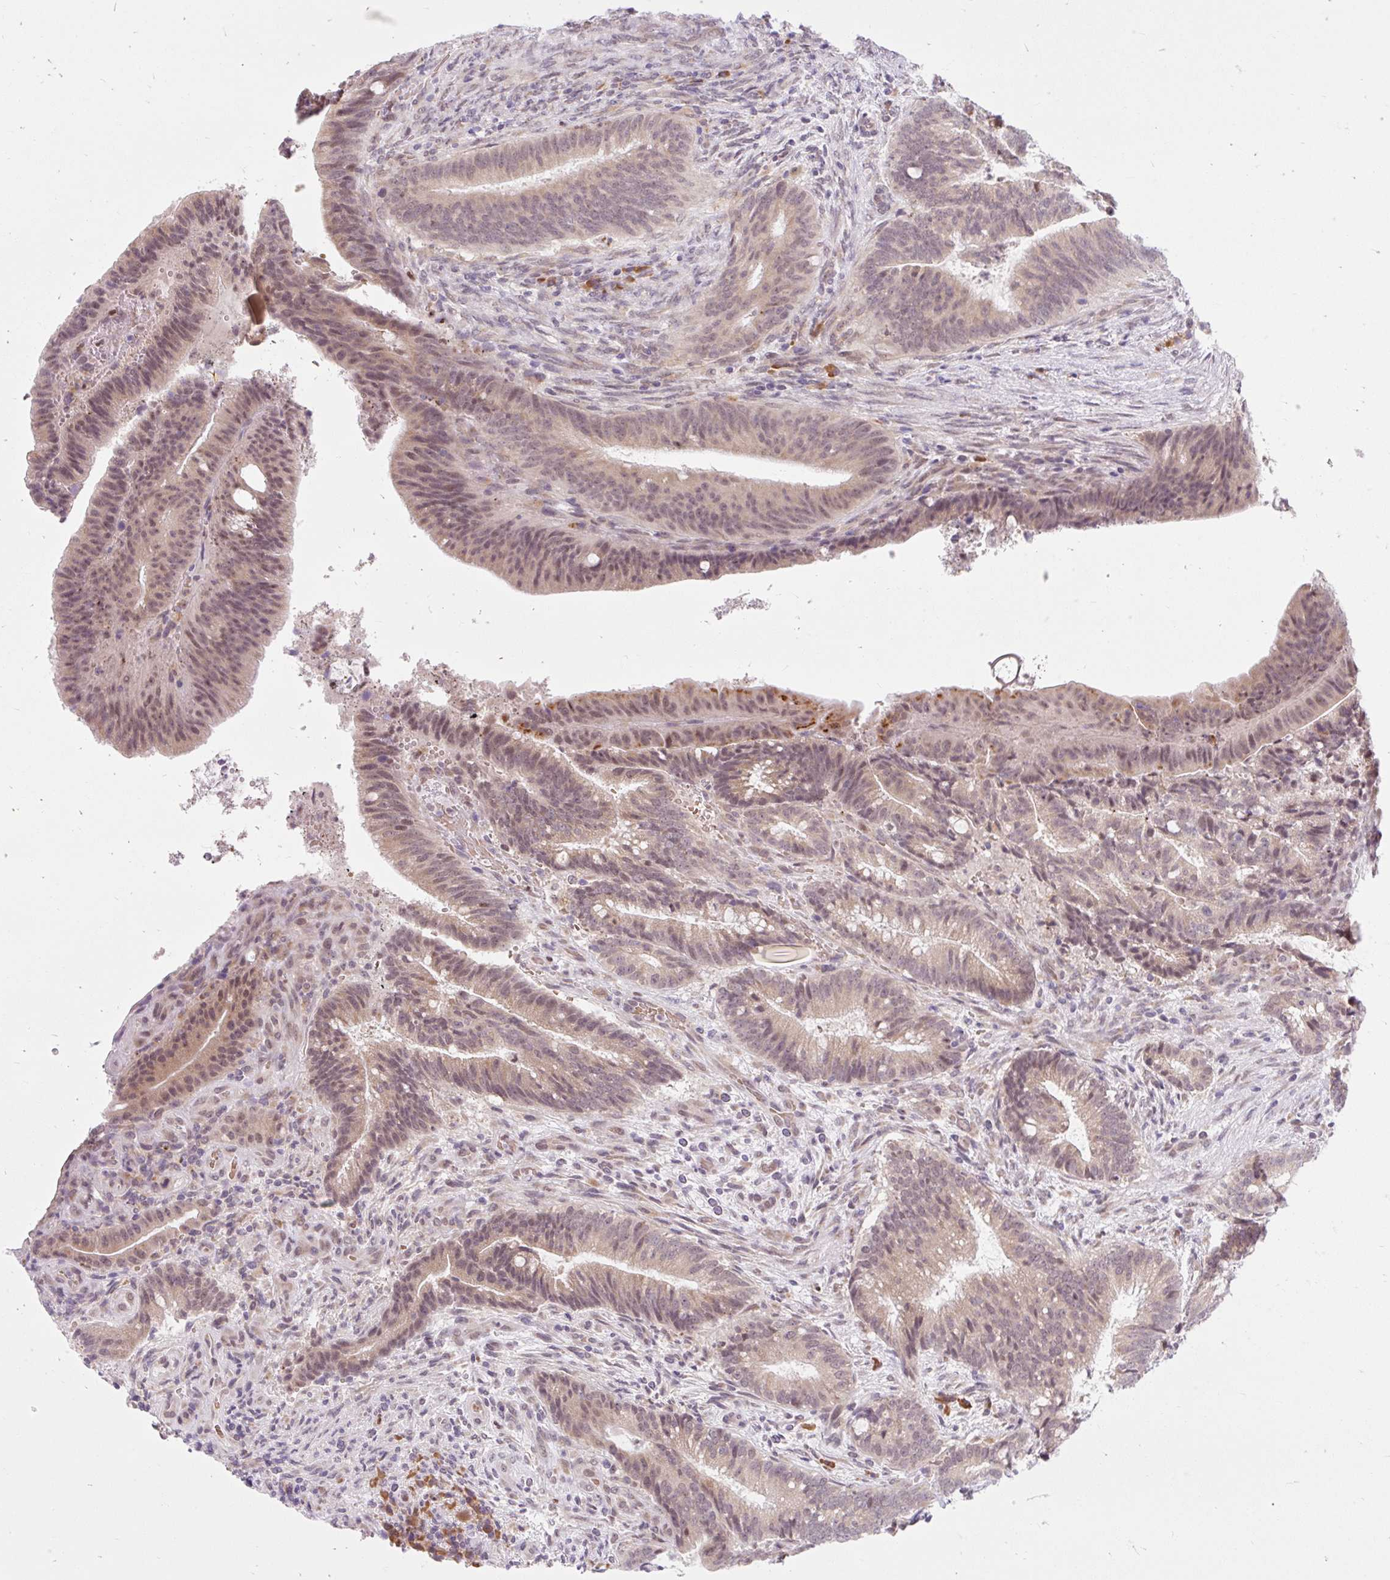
{"staining": {"intensity": "negative", "quantity": "none", "location": "none"}, "tissue": "colorectal cancer", "cell_type": "Tumor cells", "image_type": "cancer", "snomed": [{"axis": "morphology", "description": "Adenocarcinoma, NOS"}, {"axis": "topography", "description": "Colon"}], "caption": "Tumor cells are negative for protein expression in human colorectal cancer (adenocarcinoma).", "gene": "SRSF10", "patient": {"sex": "female", "age": 43}}